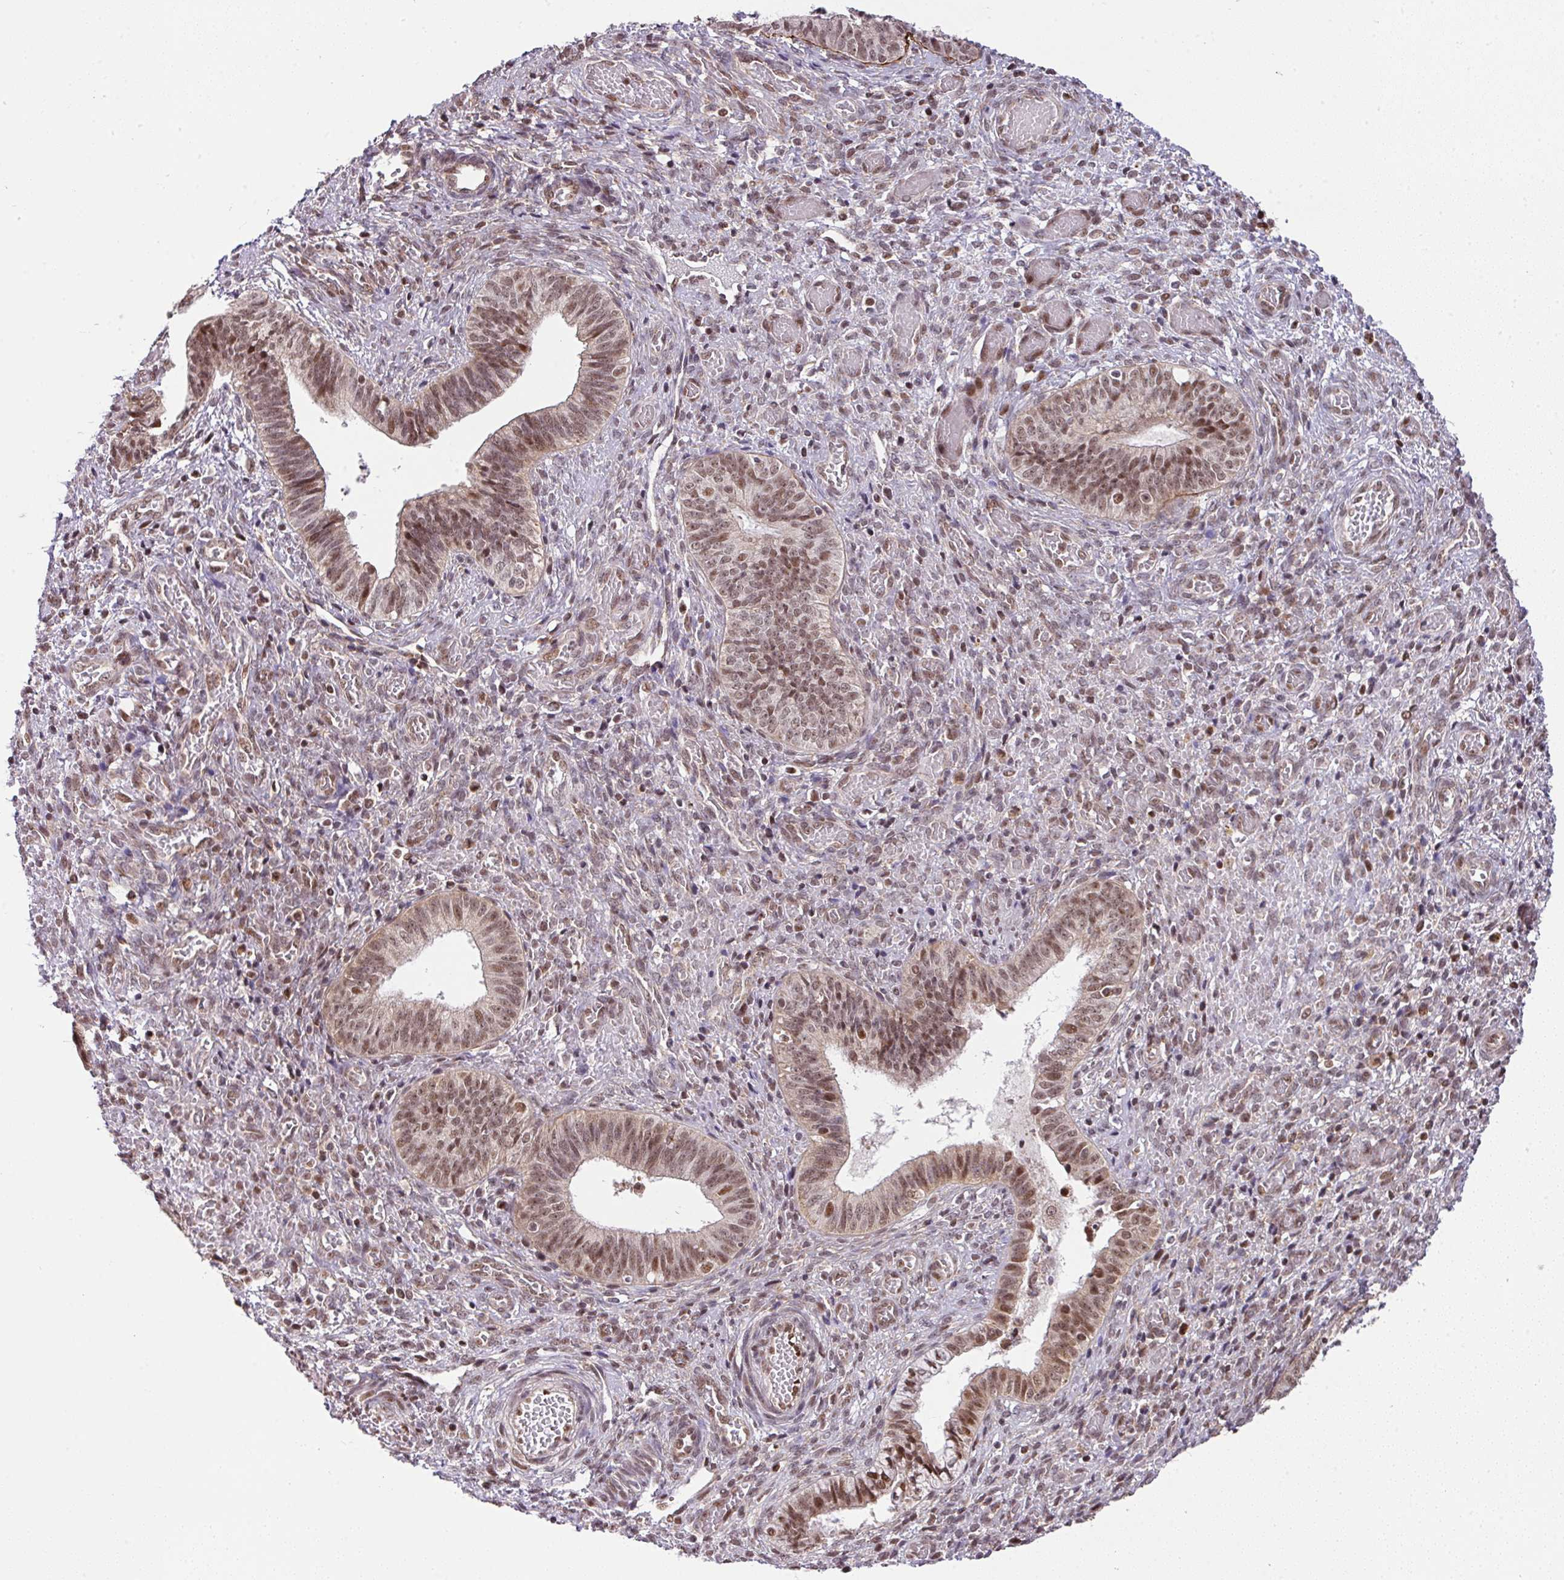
{"staining": {"intensity": "moderate", "quantity": ">75%", "location": "nuclear"}, "tissue": "cervical cancer", "cell_type": "Tumor cells", "image_type": "cancer", "snomed": [{"axis": "morphology", "description": "Squamous cell carcinoma, NOS"}, {"axis": "topography", "description": "Cervix"}], "caption": "The photomicrograph reveals immunohistochemical staining of cervical squamous cell carcinoma. There is moderate nuclear staining is identified in approximately >75% of tumor cells.", "gene": "PLK1", "patient": {"sex": "female", "age": 59}}